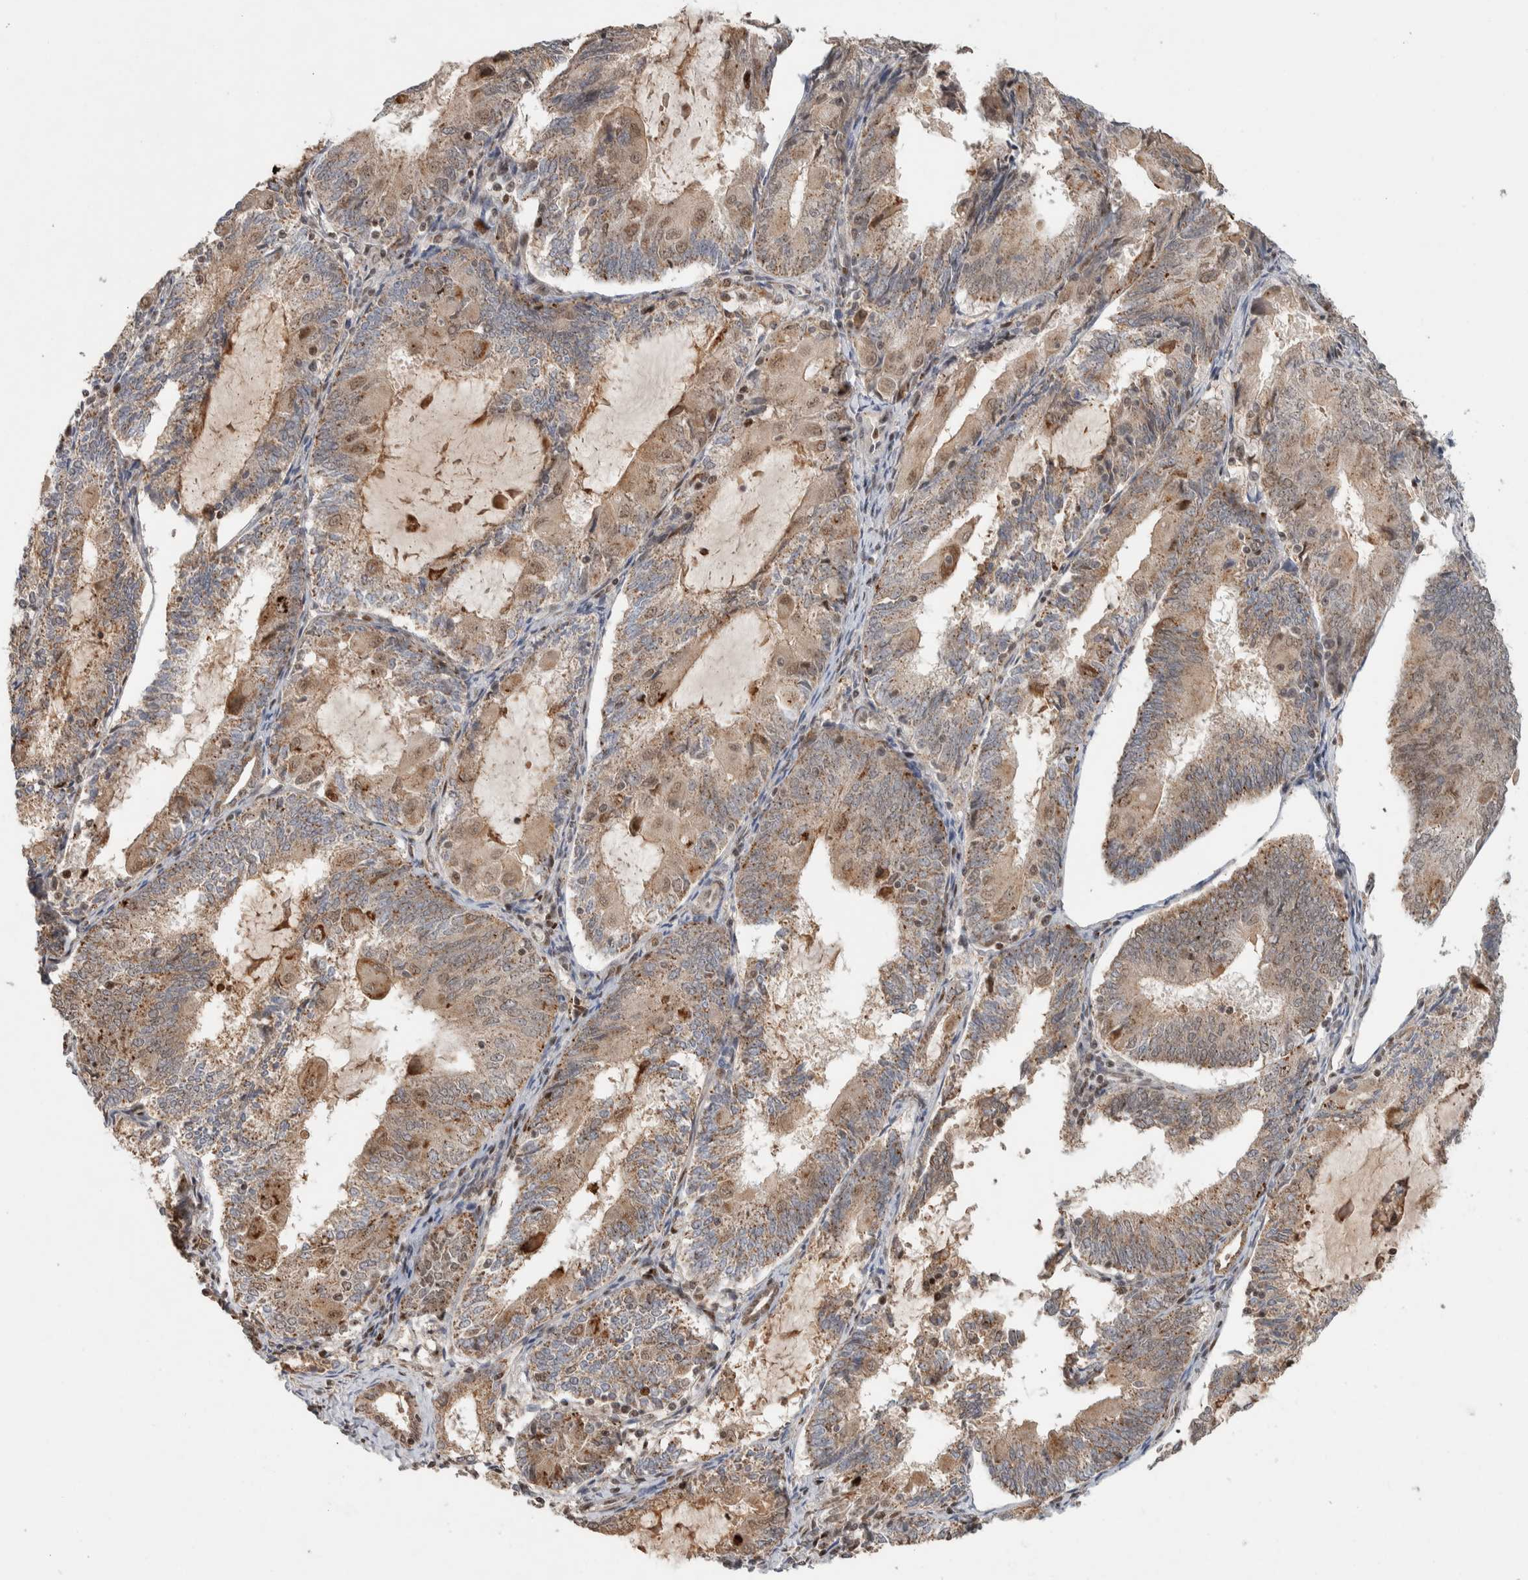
{"staining": {"intensity": "weak", "quantity": "25%-75%", "location": "cytoplasmic/membranous"}, "tissue": "endometrial cancer", "cell_type": "Tumor cells", "image_type": "cancer", "snomed": [{"axis": "morphology", "description": "Adenocarcinoma, NOS"}, {"axis": "topography", "description": "Endometrium"}], "caption": "Immunohistochemistry (IHC) staining of adenocarcinoma (endometrial), which reveals low levels of weak cytoplasmic/membranous expression in approximately 25%-75% of tumor cells indicating weak cytoplasmic/membranous protein expression. The staining was performed using DAB (brown) for protein detection and nuclei were counterstained in hematoxylin (blue).", "gene": "ZNF521", "patient": {"sex": "female", "age": 81}}